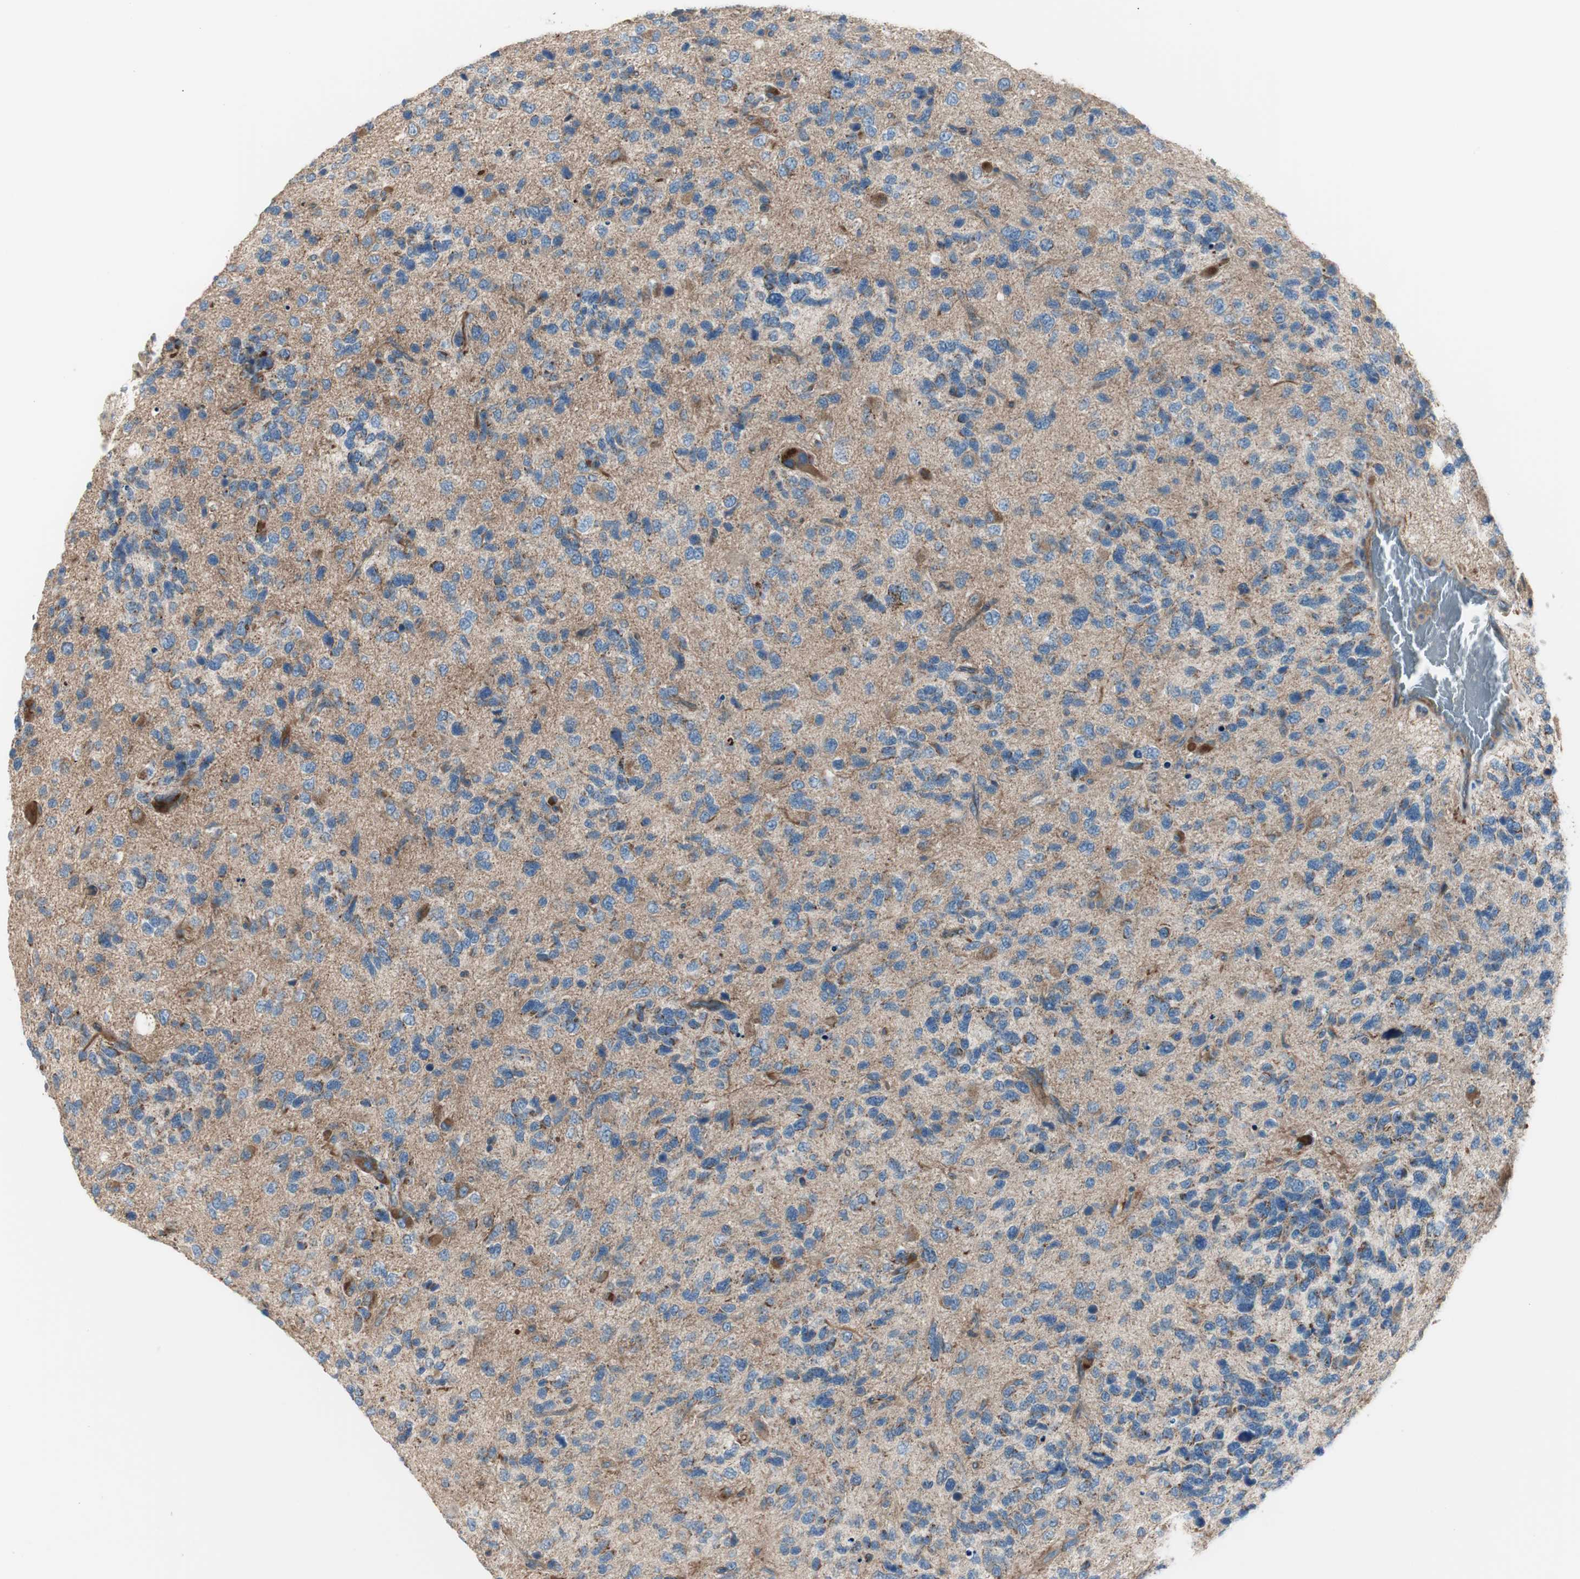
{"staining": {"intensity": "weak", "quantity": "<25%", "location": "cytoplasmic/membranous"}, "tissue": "glioma", "cell_type": "Tumor cells", "image_type": "cancer", "snomed": [{"axis": "morphology", "description": "Glioma, malignant, High grade"}, {"axis": "topography", "description": "Brain"}], "caption": "The photomicrograph shows no significant expression in tumor cells of malignant high-grade glioma. Nuclei are stained in blue.", "gene": "SRCIN1", "patient": {"sex": "female", "age": 58}}